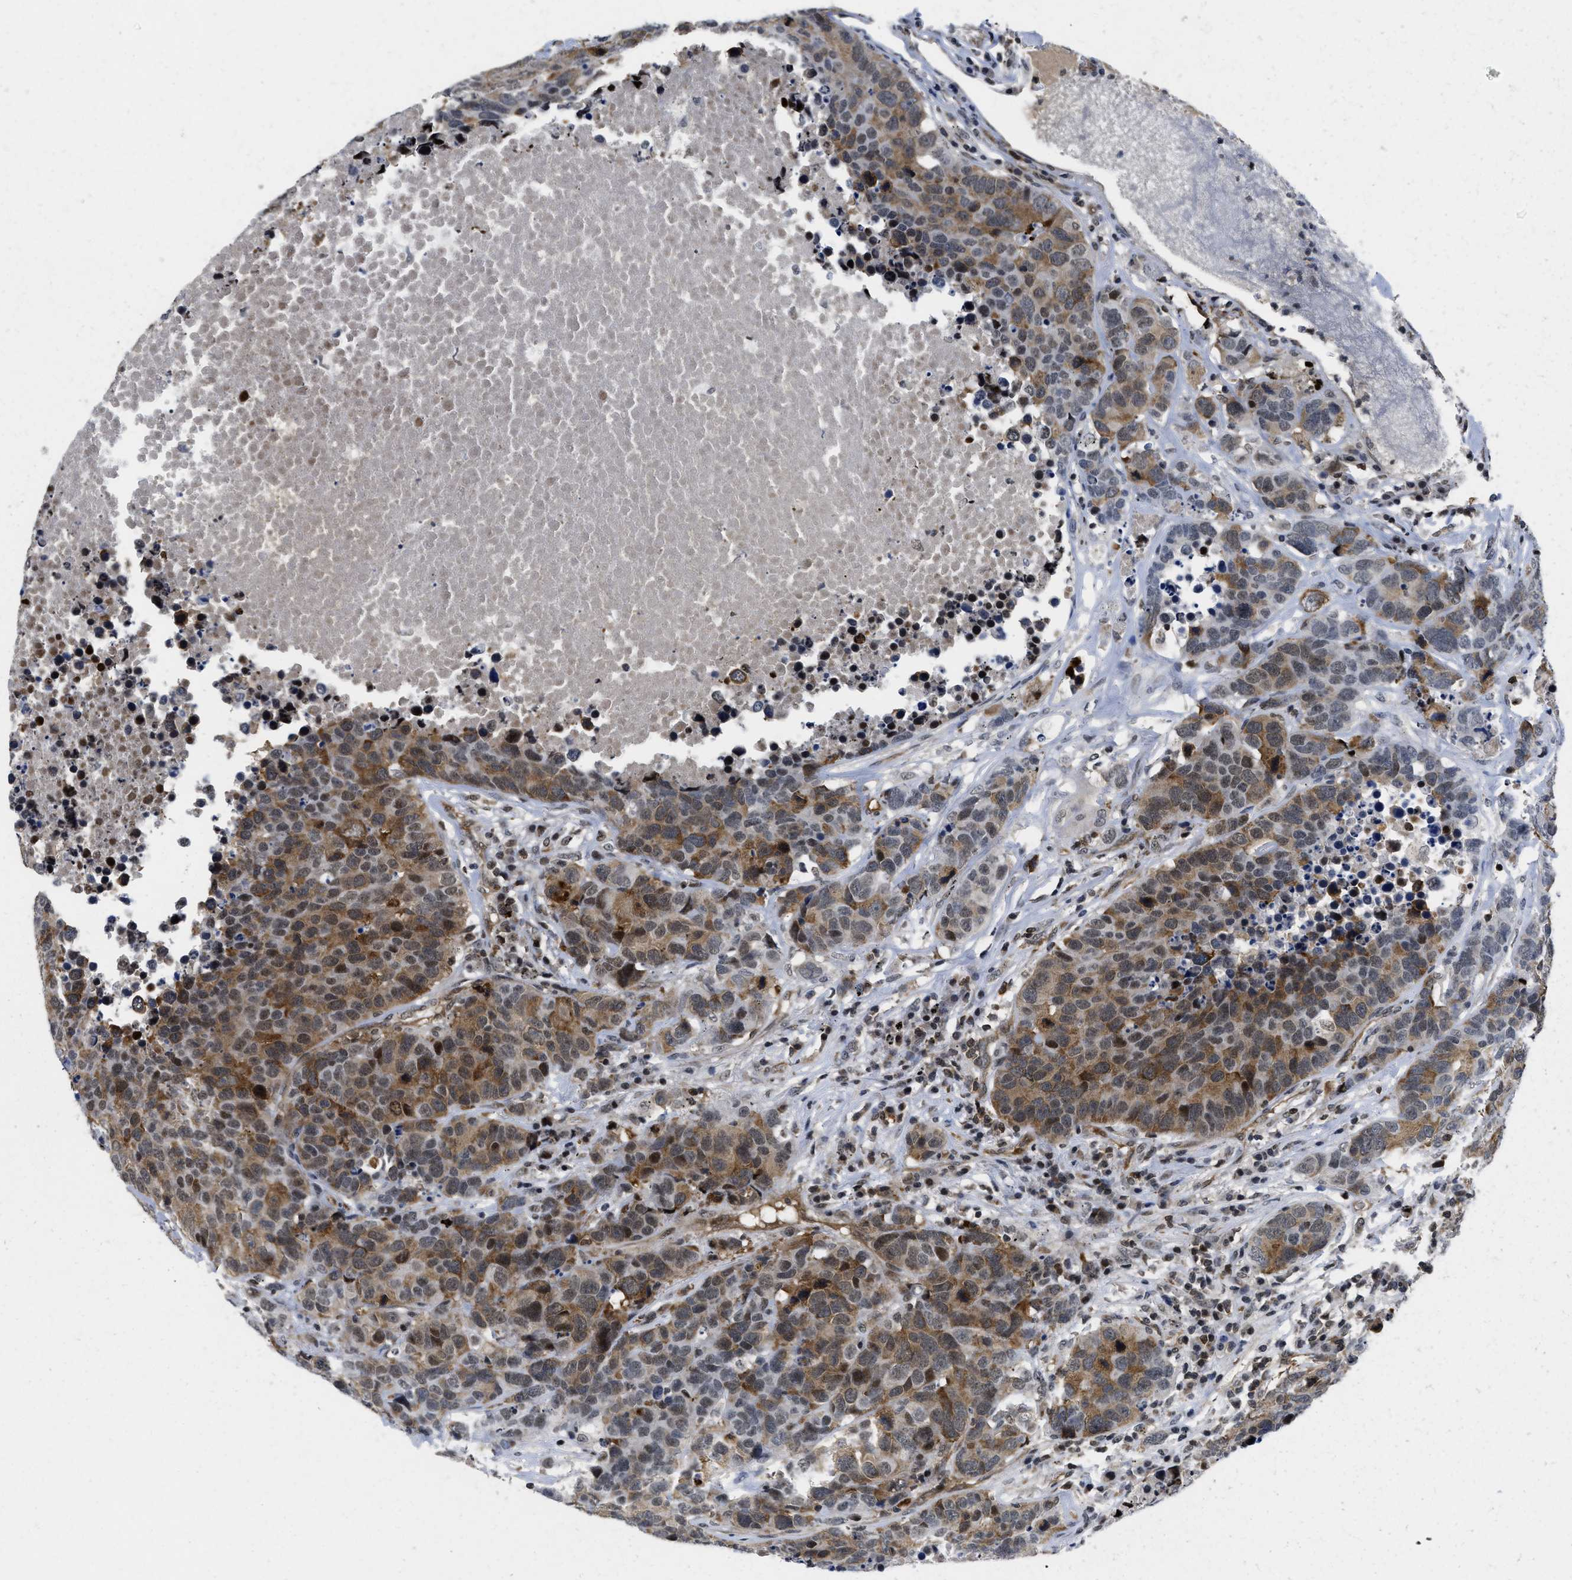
{"staining": {"intensity": "moderate", "quantity": ">75%", "location": "cytoplasmic/membranous"}, "tissue": "carcinoid", "cell_type": "Tumor cells", "image_type": "cancer", "snomed": [{"axis": "morphology", "description": "Carcinoid, malignant, NOS"}, {"axis": "topography", "description": "Lung"}], "caption": "Carcinoid was stained to show a protein in brown. There is medium levels of moderate cytoplasmic/membranous expression in about >75% of tumor cells.", "gene": "HIF1A", "patient": {"sex": "male", "age": 60}}